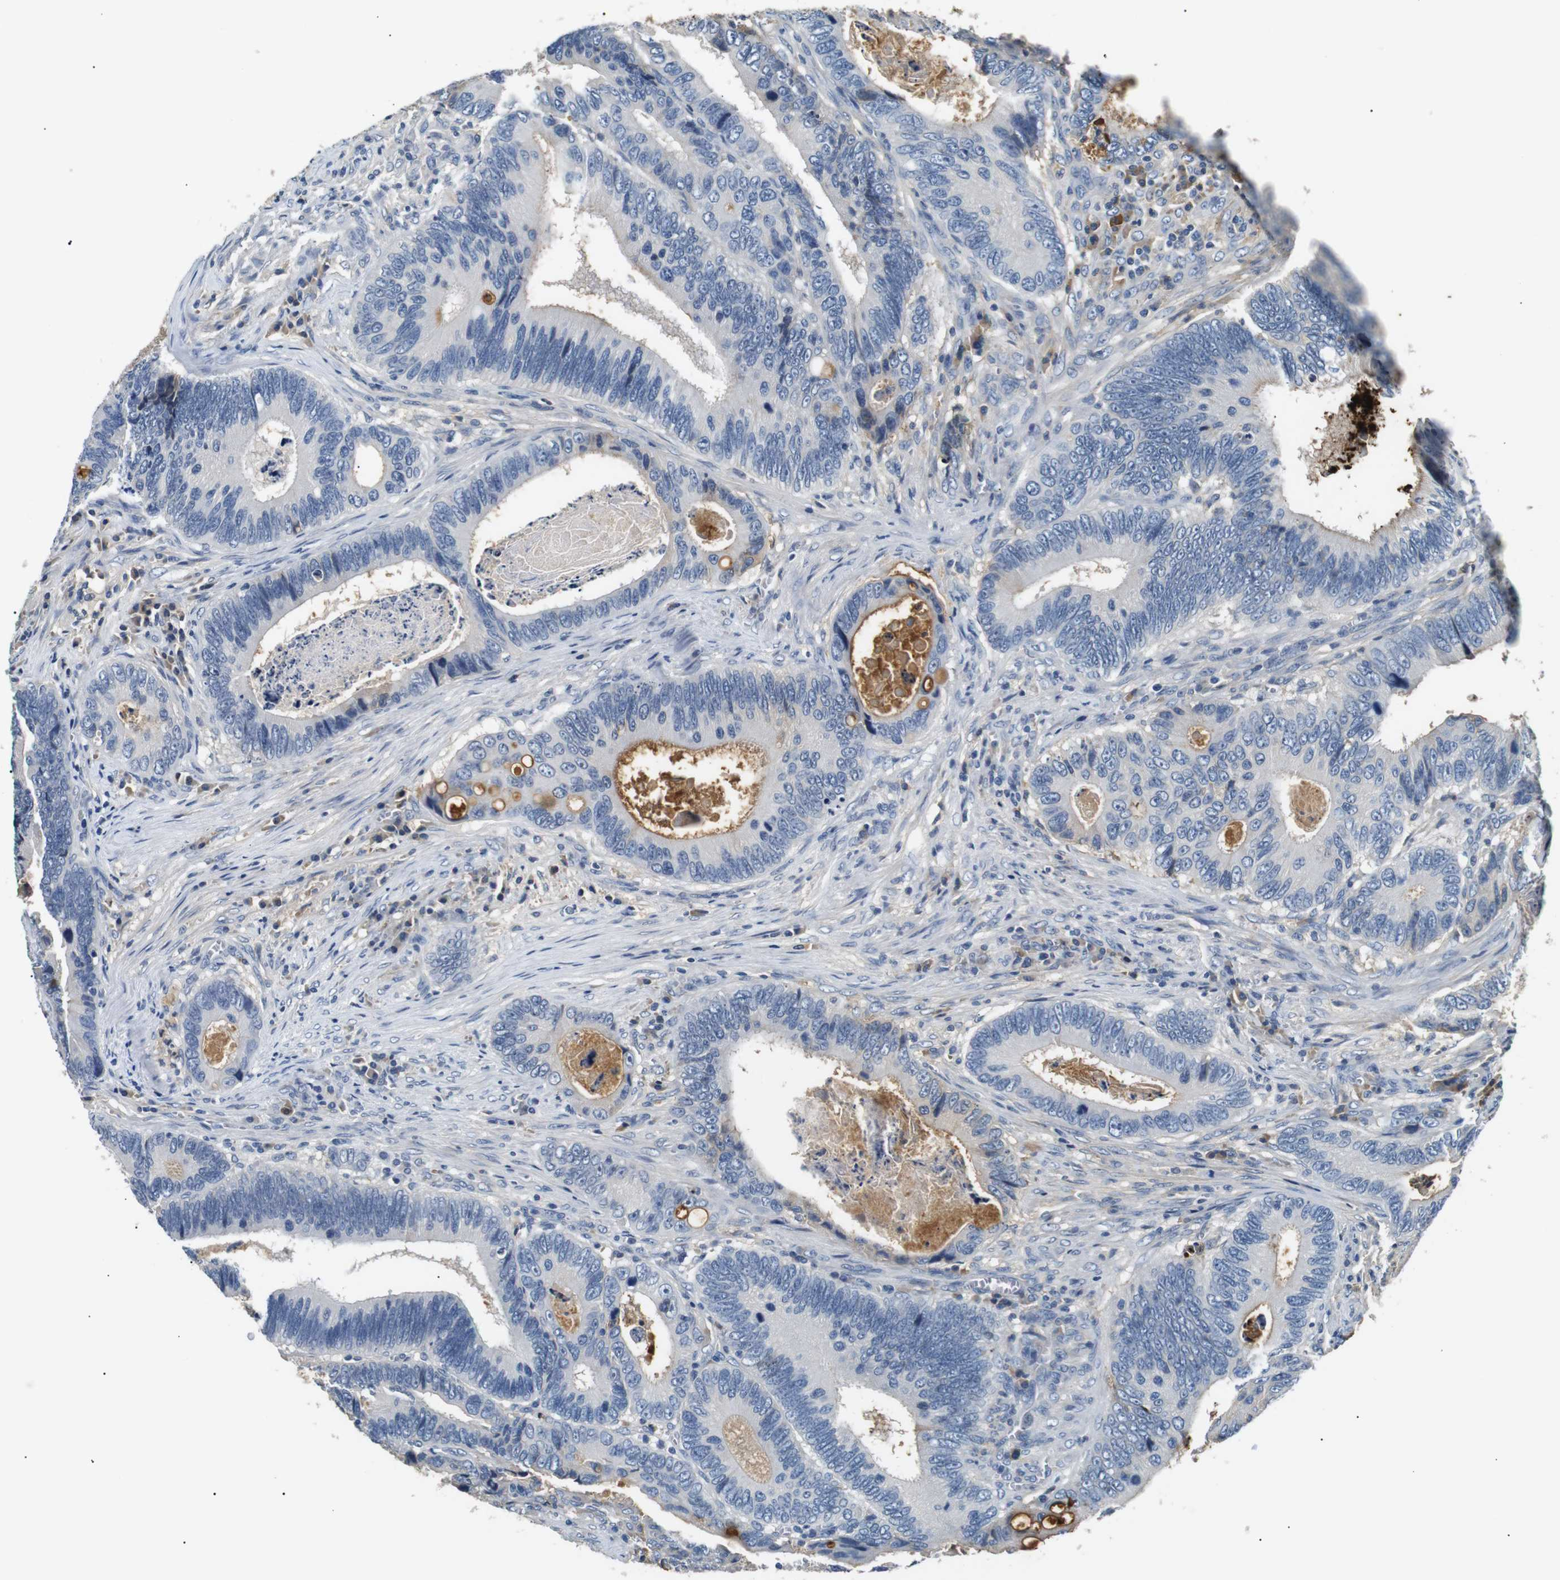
{"staining": {"intensity": "negative", "quantity": "none", "location": "none"}, "tissue": "colorectal cancer", "cell_type": "Tumor cells", "image_type": "cancer", "snomed": [{"axis": "morphology", "description": "Inflammation, NOS"}, {"axis": "morphology", "description": "Adenocarcinoma, NOS"}, {"axis": "topography", "description": "Colon"}], "caption": "High magnification brightfield microscopy of colorectal adenocarcinoma stained with DAB (brown) and counterstained with hematoxylin (blue): tumor cells show no significant expression. (DAB (3,3'-diaminobenzidine) immunohistochemistry visualized using brightfield microscopy, high magnification).", "gene": "LHCGR", "patient": {"sex": "male", "age": 72}}